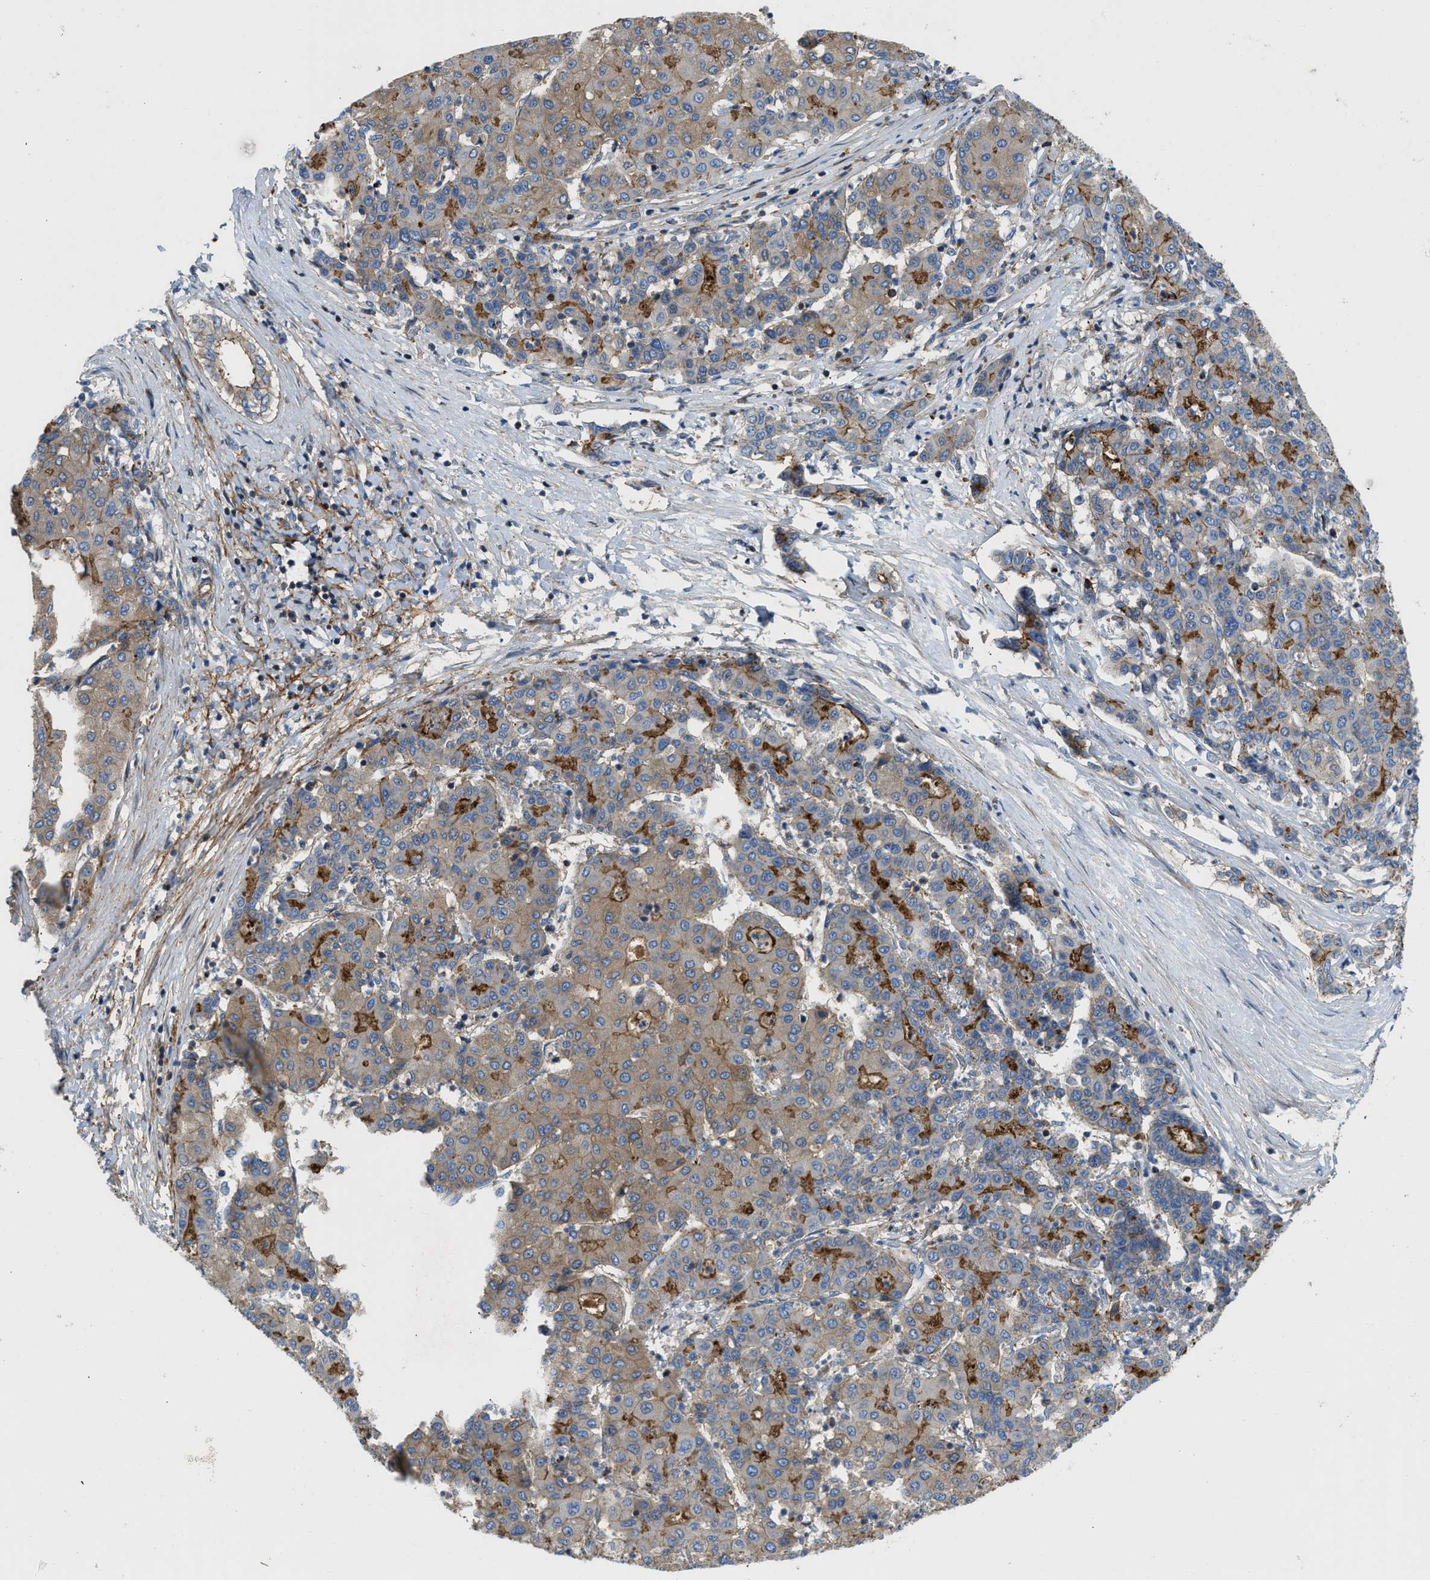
{"staining": {"intensity": "moderate", "quantity": ">75%", "location": "cytoplasmic/membranous"}, "tissue": "liver cancer", "cell_type": "Tumor cells", "image_type": "cancer", "snomed": [{"axis": "morphology", "description": "Carcinoma, Hepatocellular, NOS"}, {"axis": "topography", "description": "Liver"}], "caption": "Liver cancer (hepatocellular carcinoma) stained with a protein marker reveals moderate staining in tumor cells.", "gene": "NYNRIN", "patient": {"sex": "male", "age": 65}}